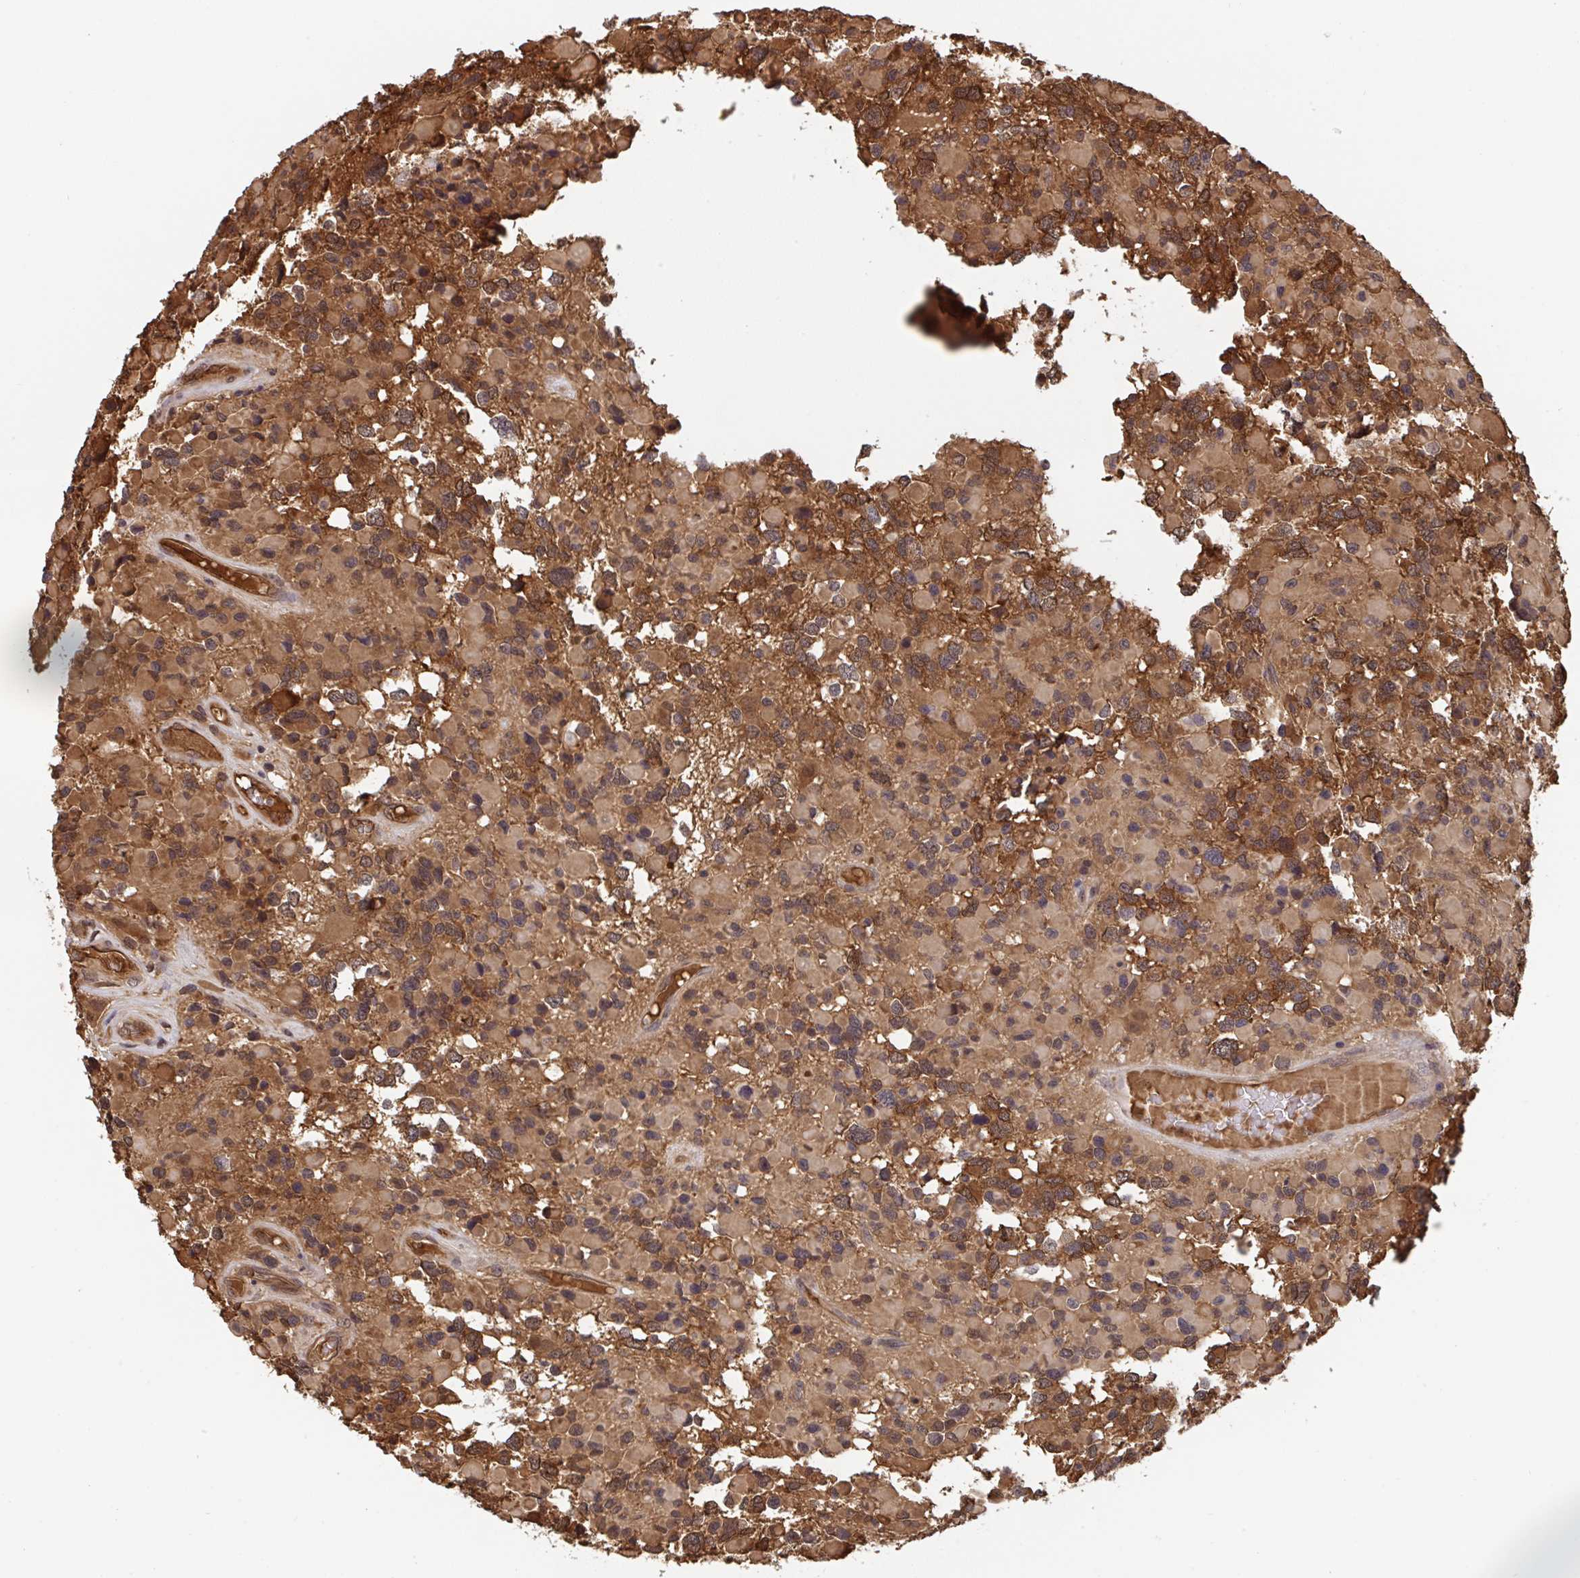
{"staining": {"intensity": "moderate", "quantity": ">75%", "location": "cytoplasmic/membranous,nuclear"}, "tissue": "glioma", "cell_type": "Tumor cells", "image_type": "cancer", "snomed": [{"axis": "morphology", "description": "Glioma, malignant, High grade"}, {"axis": "topography", "description": "Brain"}], "caption": "Glioma was stained to show a protein in brown. There is medium levels of moderate cytoplasmic/membranous and nuclear expression in approximately >75% of tumor cells.", "gene": "TIGAR", "patient": {"sex": "female", "age": 40}}